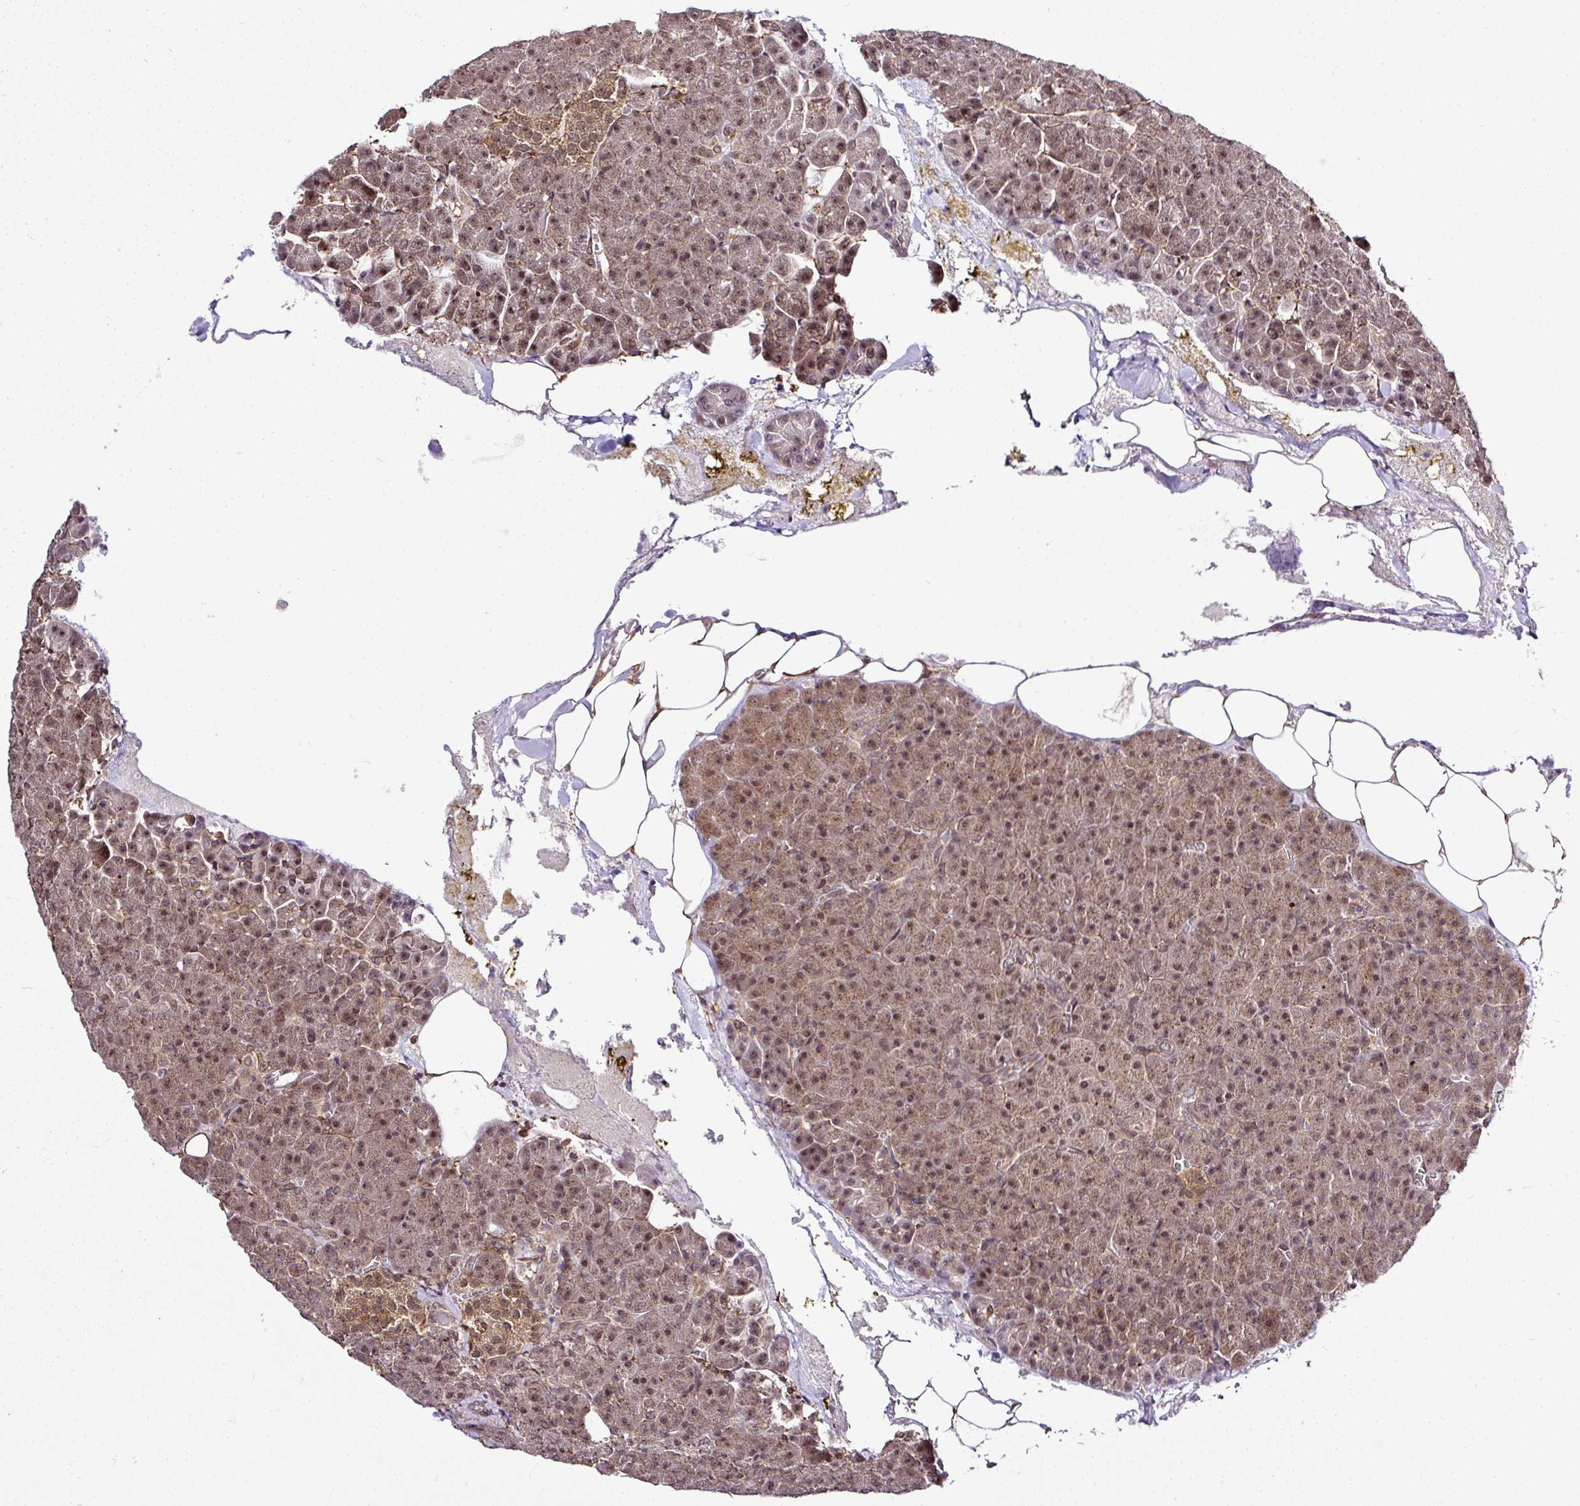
{"staining": {"intensity": "moderate", "quantity": ">75%", "location": "cytoplasmic/membranous,nuclear"}, "tissue": "pancreas", "cell_type": "Exocrine glandular cells", "image_type": "normal", "snomed": [{"axis": "morphology", "description": "Normal tissue, NOS"}, {"axis": "topography", "description": "Pancreas"}], "caption": "A brown stain shows moderate cytoplasmic/membranous,nuclear expression of a protein in exocrine glandular cells of benign pancreas. The staining was performed using DAB, with brown indicating positive protein expression. Nuclei are stained blue with hematoxylin.", "gene": "FAM153A", "patient": {"sex": "female", "age": 74}}